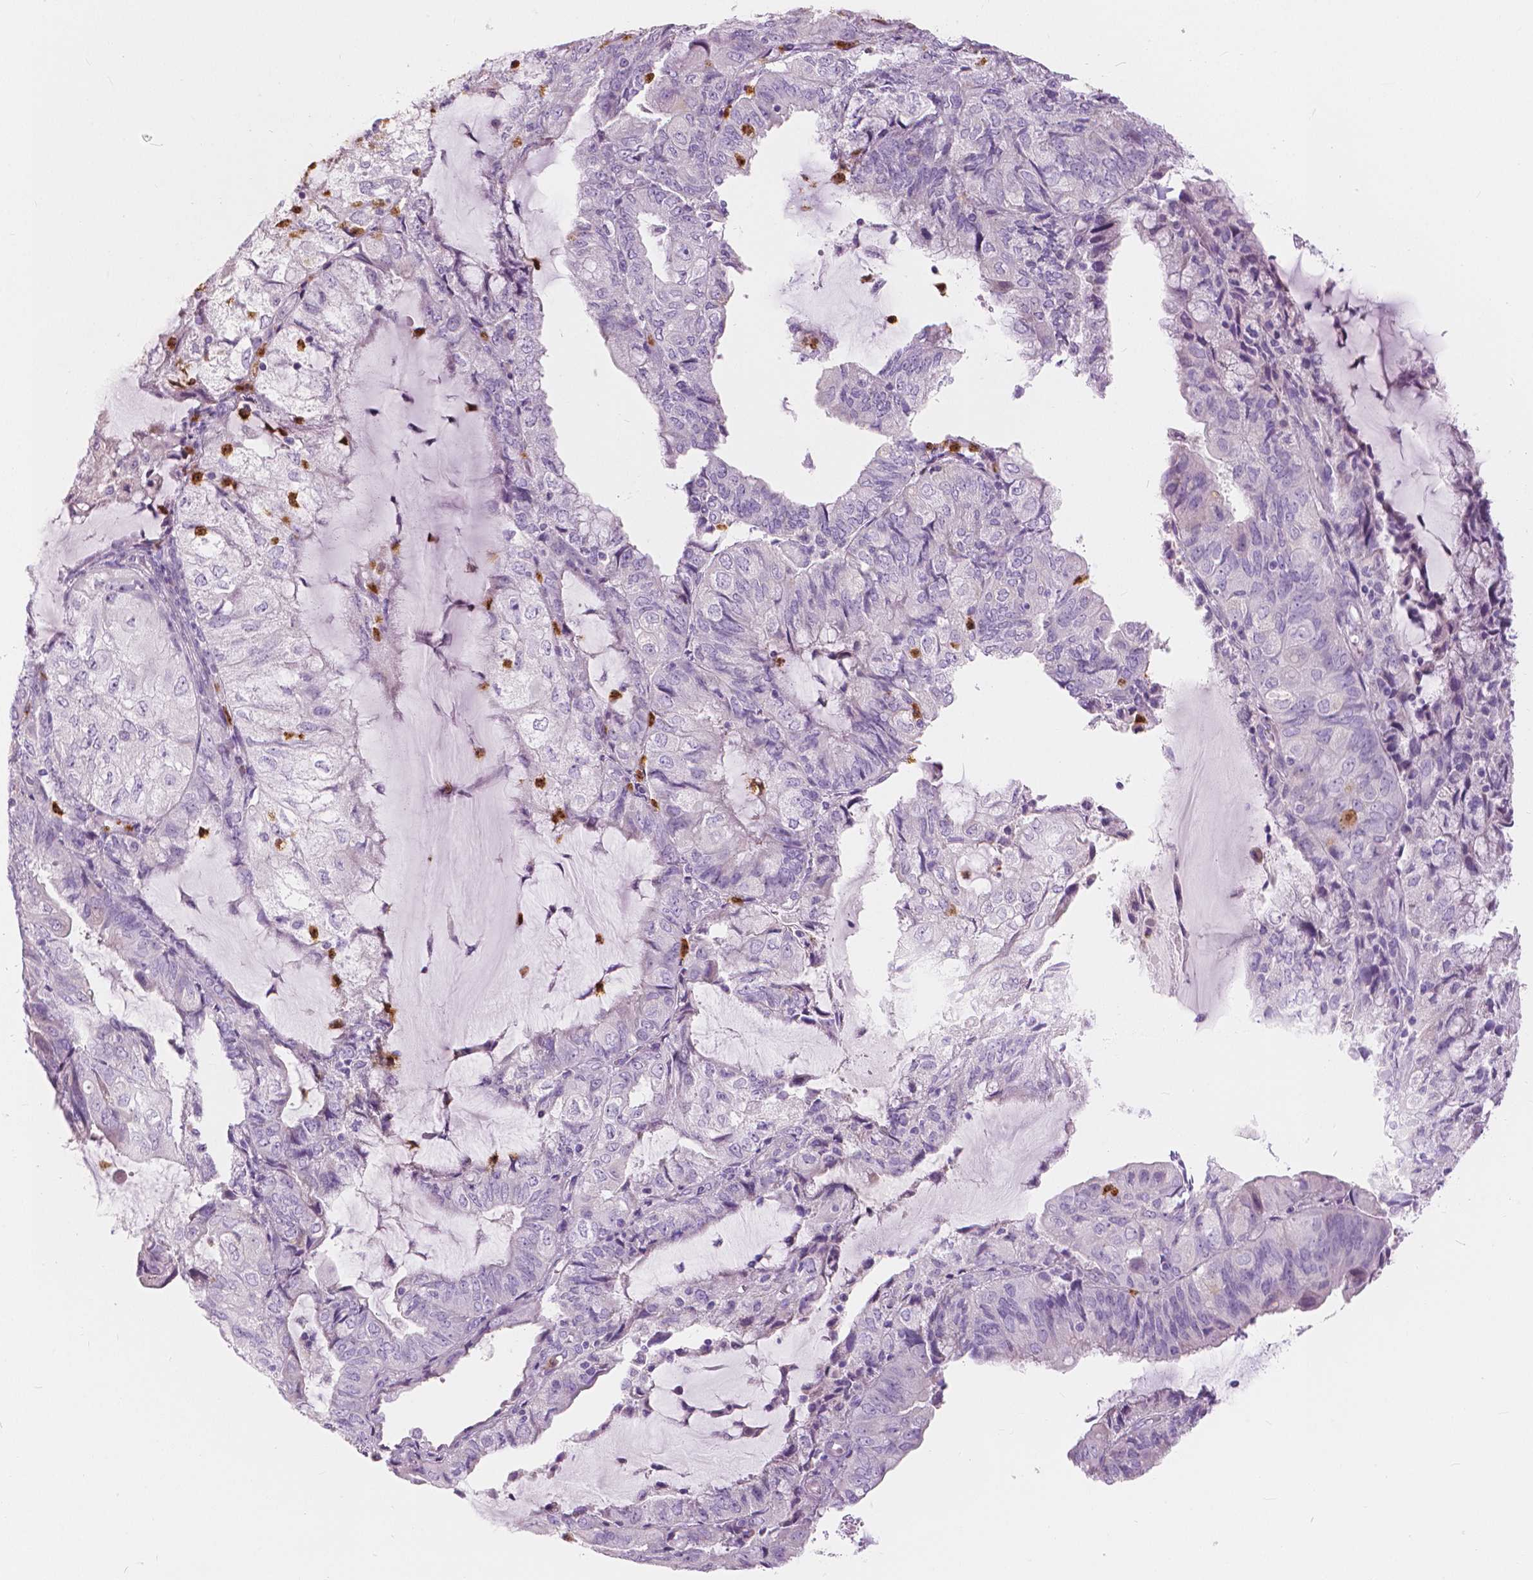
{"staining": {"intensity": "negative", "quantity": "none", "location": "none"}, "tissue": "endometrial cancer", "cell_type": "Tumor cells", "image_type": "cancer", "snomed": [{"axis": "morphology", "description": "Adenocarcinoma, NOS"}, {"axis": "topography", "description": "Endometrium"}], "caption": "This histopathology image is of endometrial cancer (adenocarcinoma) stained with immunohistochemistry (IHC) to label a protein in brown with the nuclei are counter-stained blue. There is no staining in tumor cells. (DAB (3,3'-diaminobenzidine) immunohistochemistry (IHC) with hematoxylin counter stain).", "gene": "CXCR2", "patient": {"sex": "female", "age": 81}}